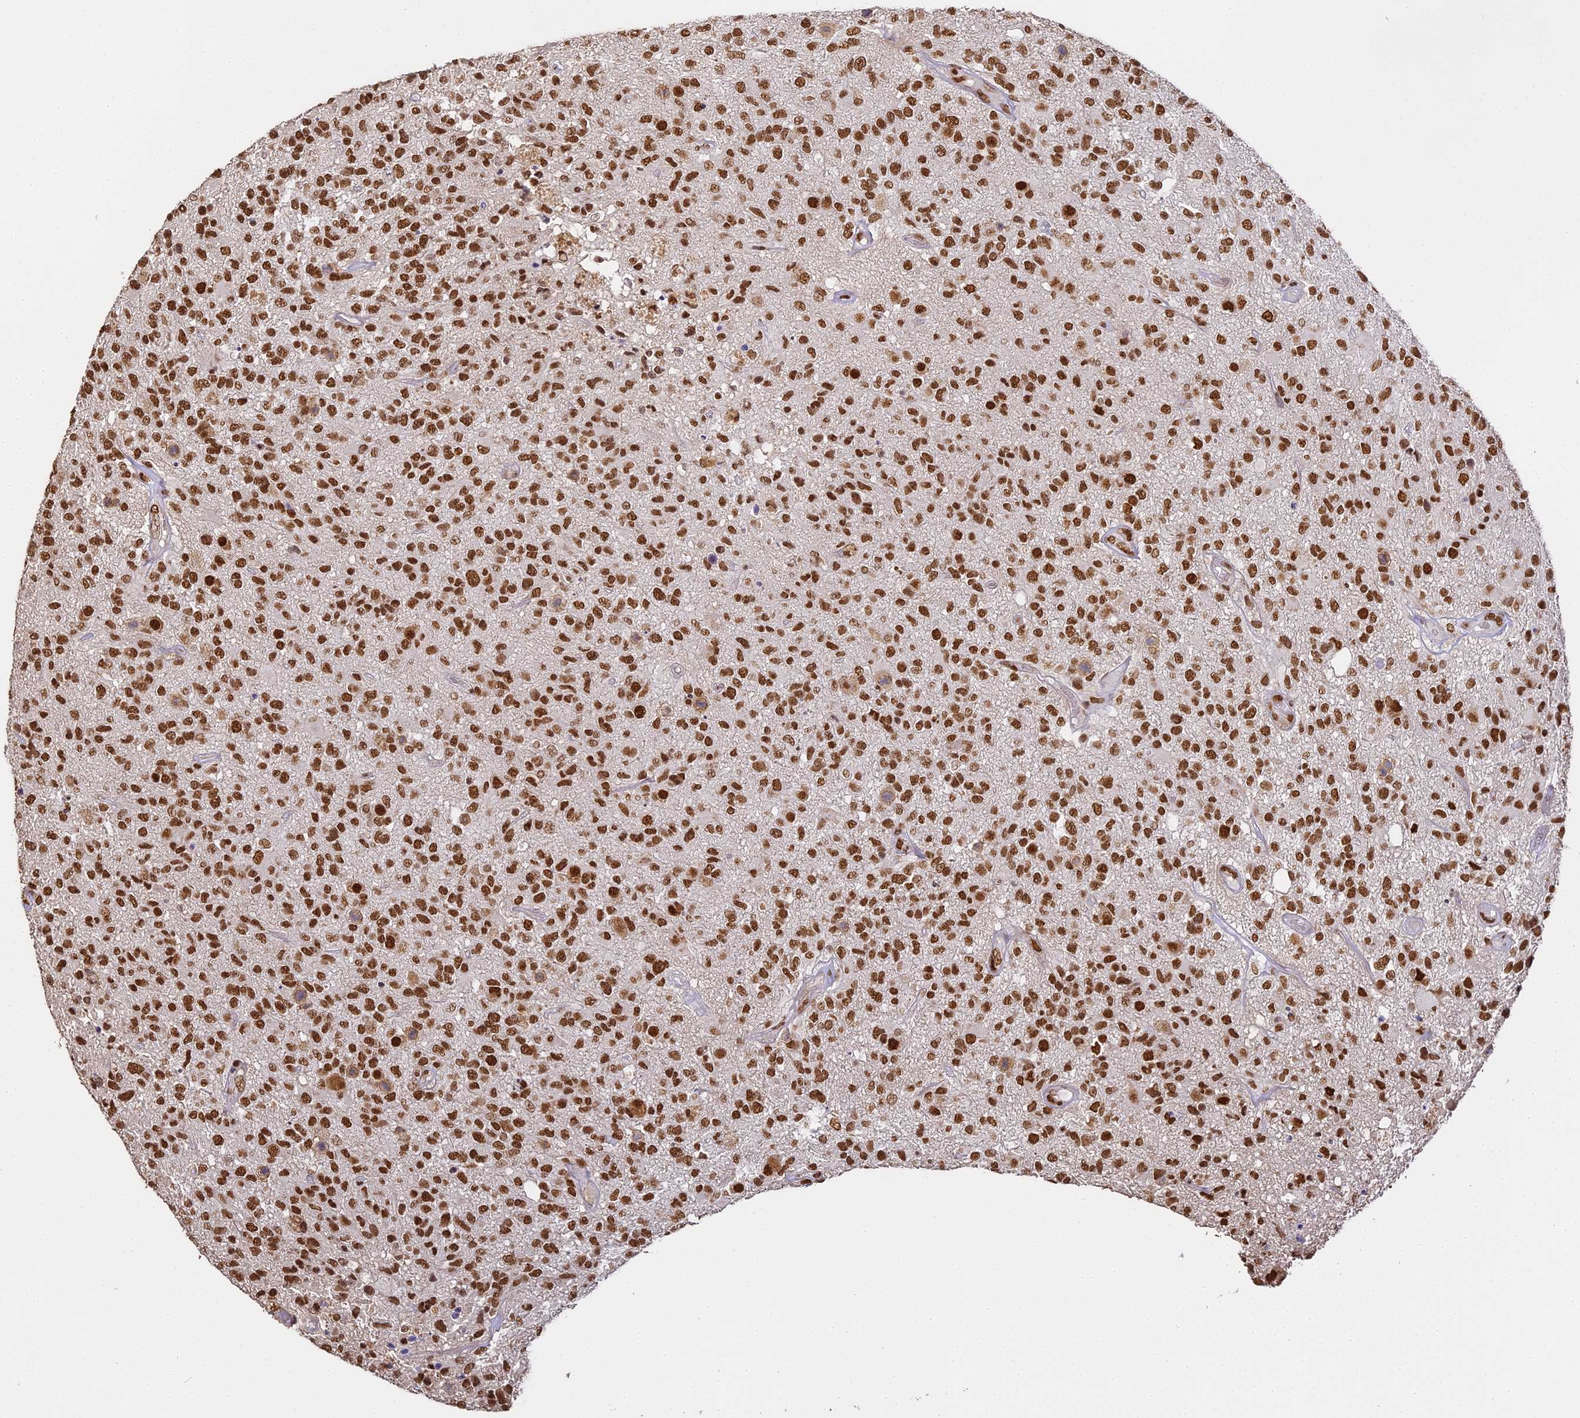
{"staining": {"intensity": "strong", "quantity": ">75%", "location": "nuclear"}, "tissue": "glioma", "cell_type": "Tumor cells", "image_type": "cancer", "snomed": [{"axis": "morphology", "description": "Glioma, malignant, High grade"}, {"axis": "morphology", "description": "Glioblastoma, NOS"}, {"axis": "topography", "description": "Brain"}], "caption": "Approximately >75% of tumor cells in malignant glioma (high-grade) exhibit strong nuclear protein positivity as visualized by brown immunohistochemical staining.", "gene": "HNRNPA1", "patient": {"sex": "male", "age": 60}}